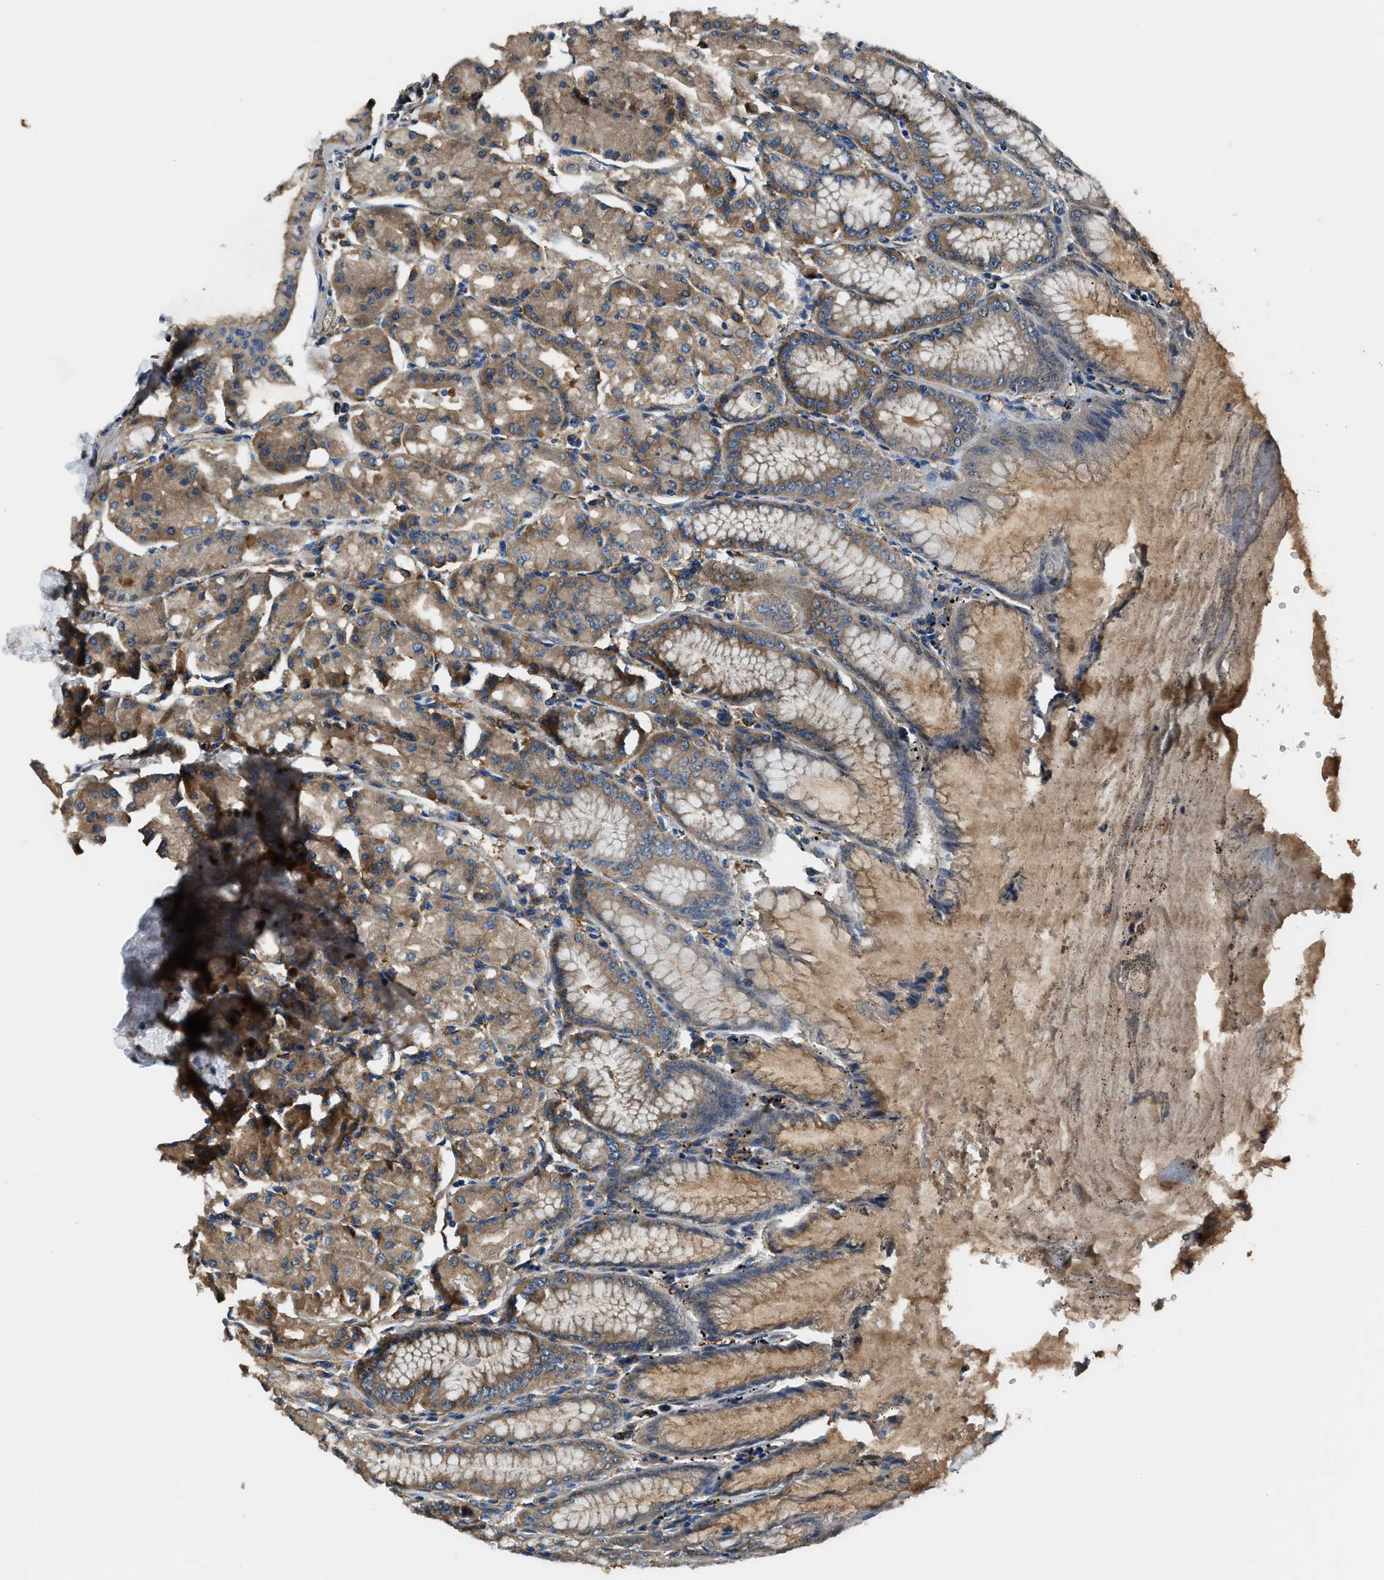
{"staining": {"intensity": "moderate", "quantity": ">75%", "location": "cytoplasmic/membranous"}, "tissue": "stomach", "cell_type": "Glandular cells", "image_type": "normal", "snomed": [{"axis": "morphology", "description": "Normal tissue, NOS"}, {"axis": "topography", "description": "Stomach, lower"}], "caption": "Immunohistochemistry of benign stomach displays medium levels of moderate cytoplasmic/membranous staining in about >75% of glandular cells. The protein of interest is shown in brown color, while the nuclei are stained blue.", "gene": "EEA1", "patient": {"sex": "male", "age": 71}}